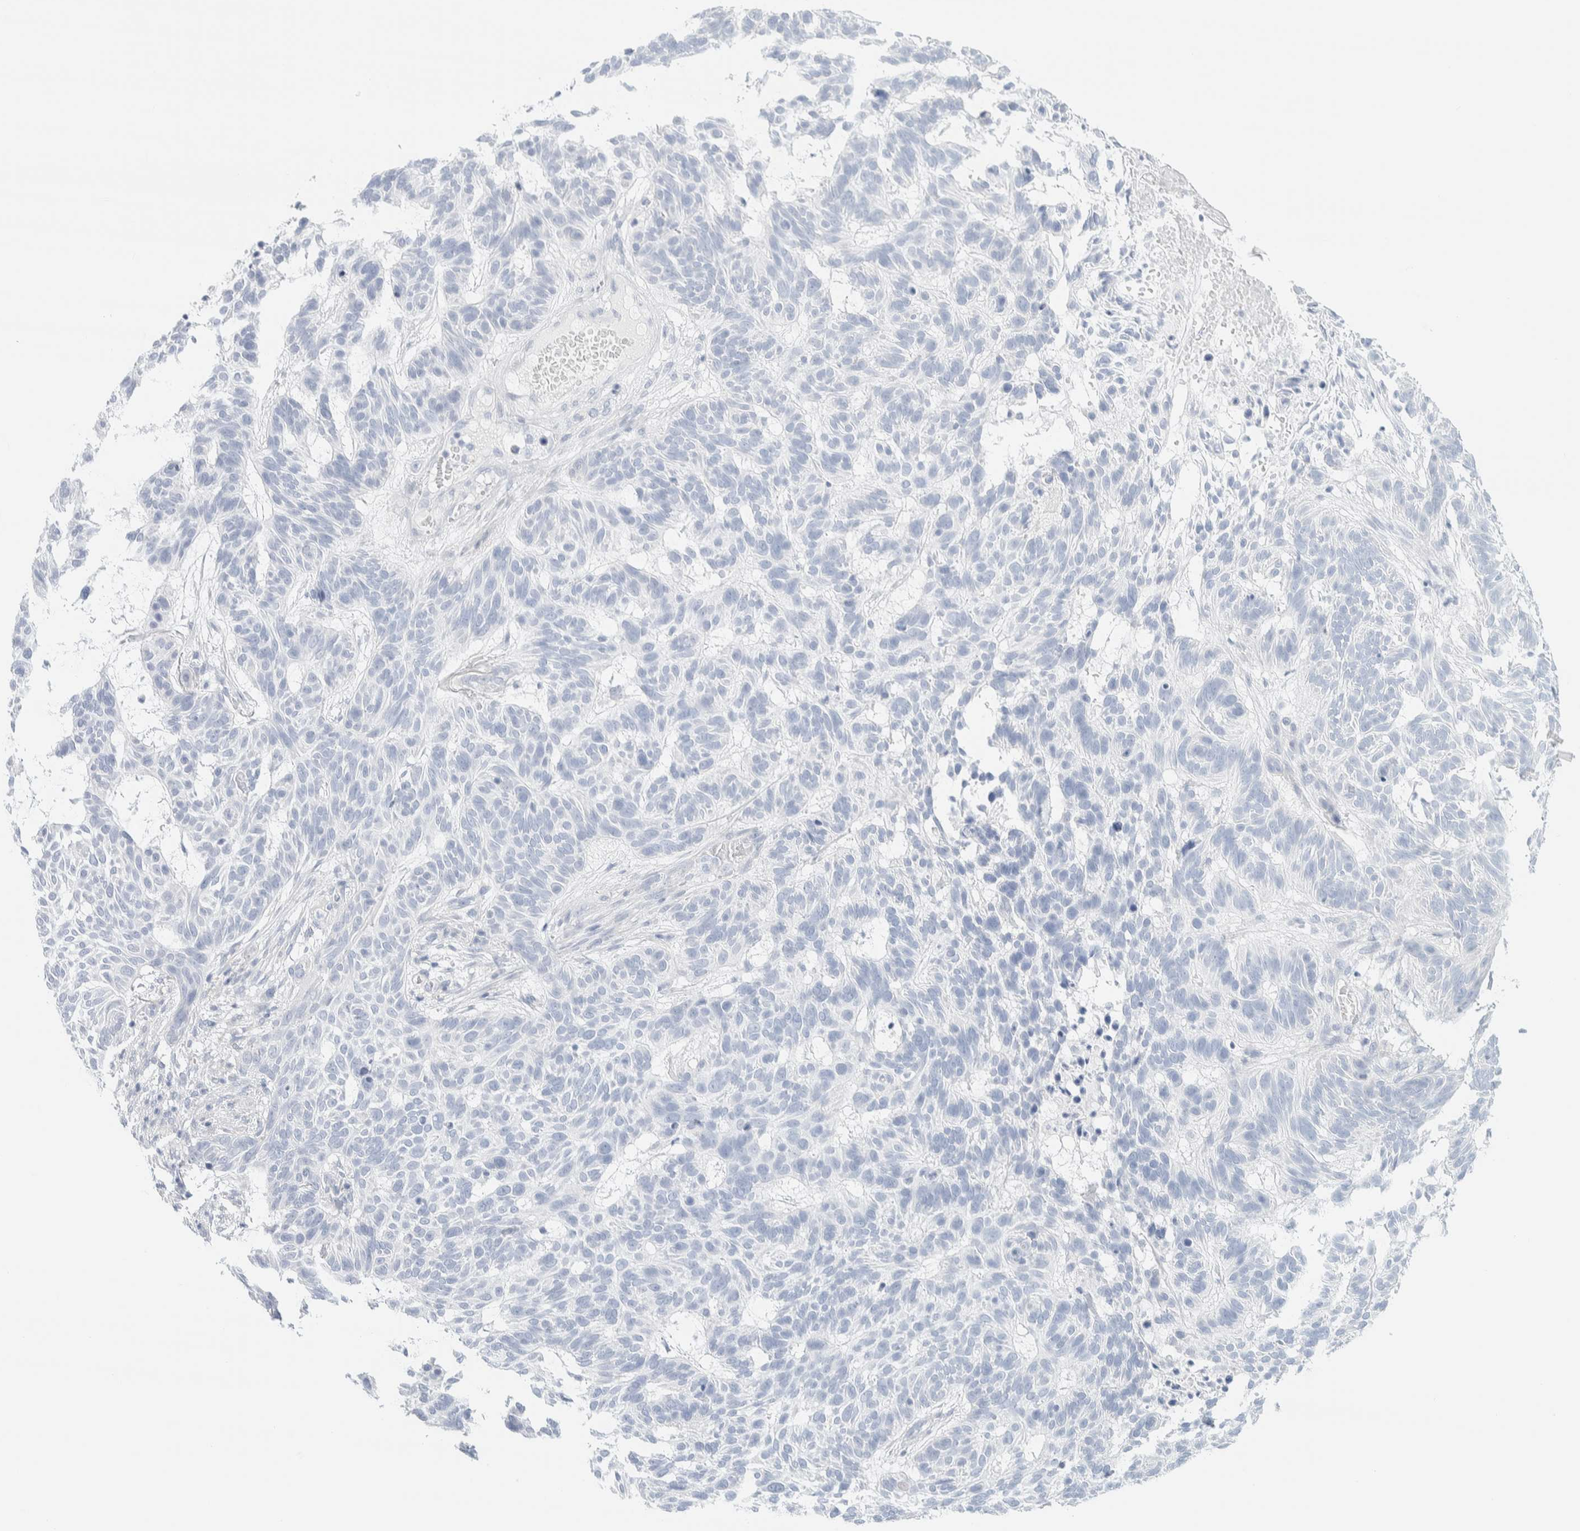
{"staining": {"intensity": "negative", "quantity": "none", "location": "none"}, "tissue": "skin cancer", "cell_type": "Tumor cells", "image_type": "cancer", "snomed": [{"axis": "morphology", "description": "Basal cell carcinoma"}, {"axis": "topography", "description": "Skin"}], "caption": "There is no significant staining in tumor cells of skin basal cell carcinoma.", "gene": "ATCAY", "patient": {"sex": "male", "age": 85}}